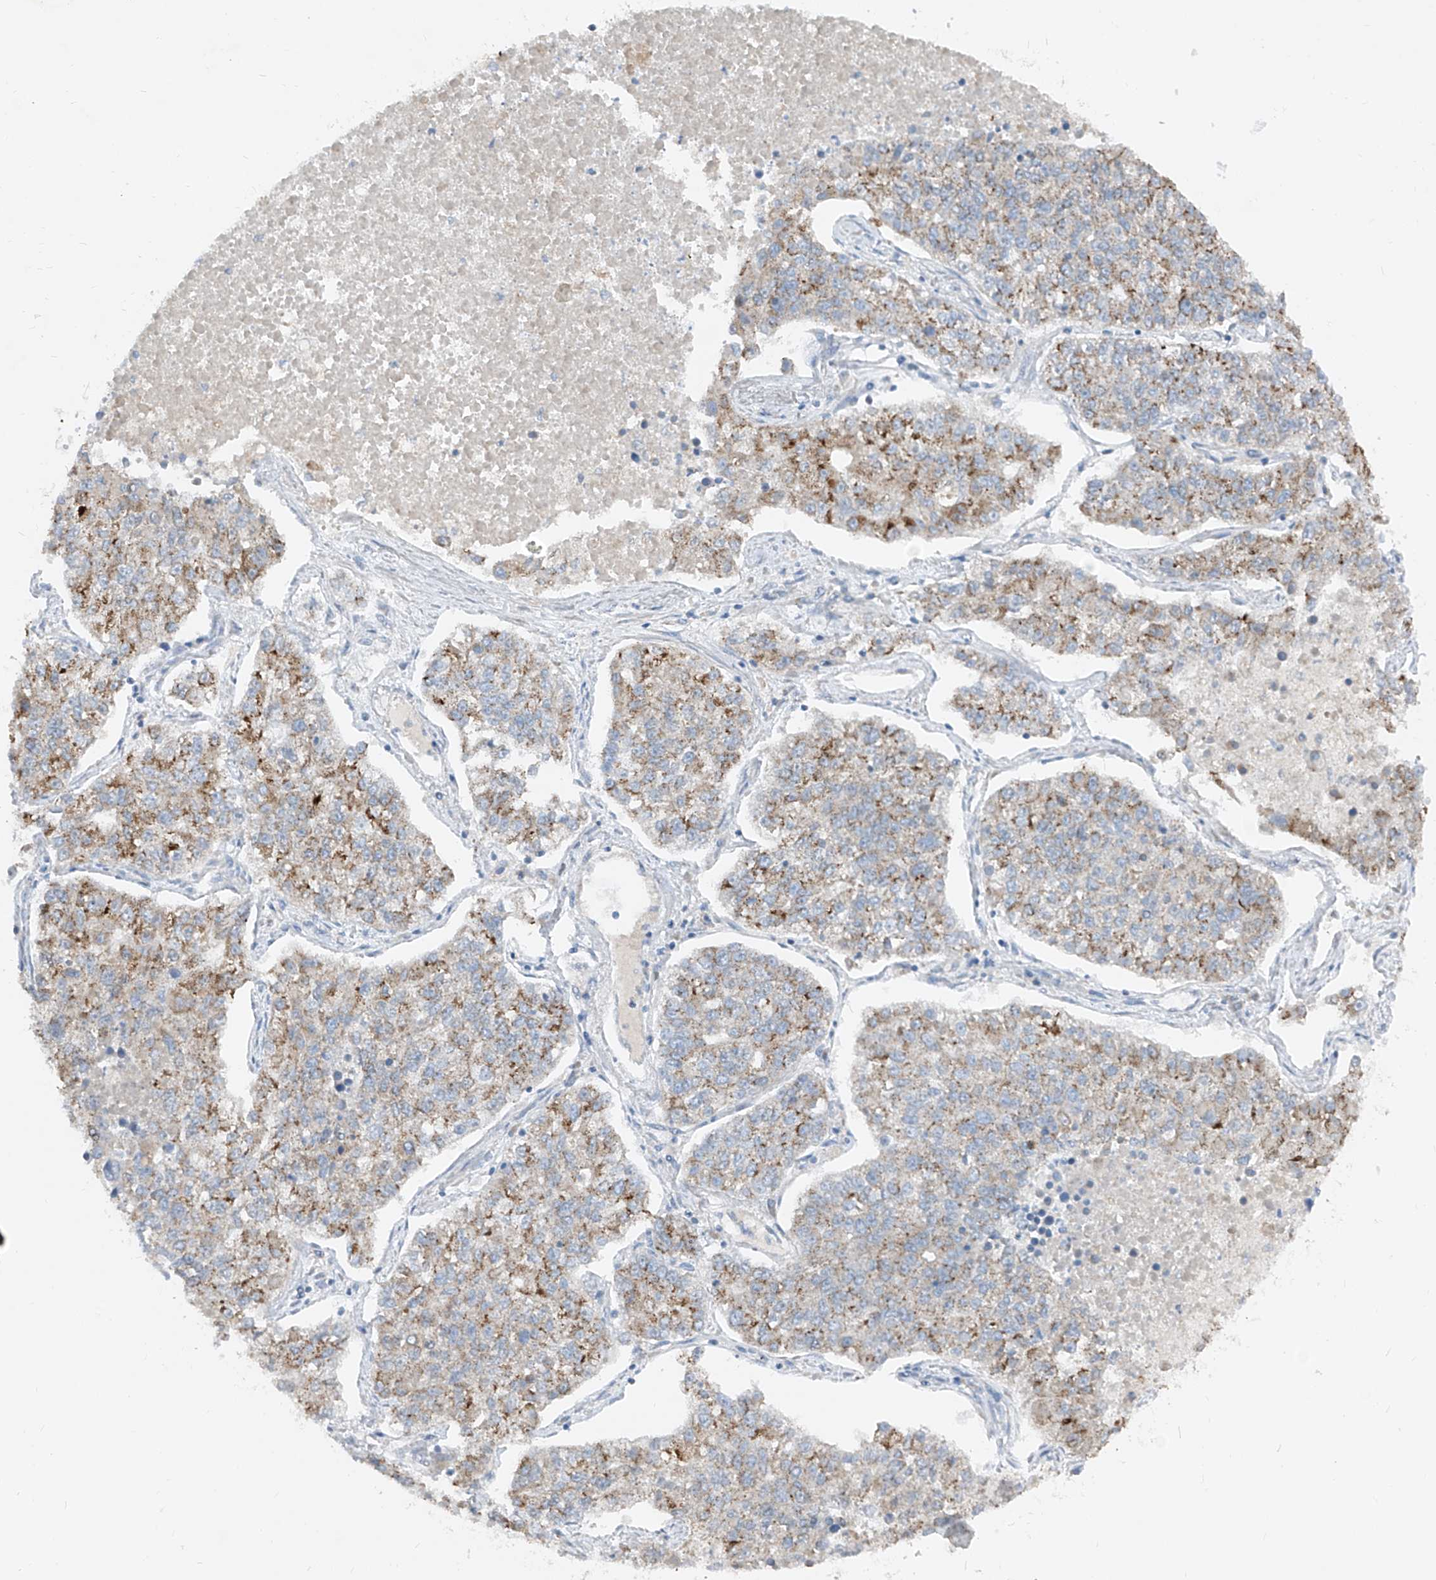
{"staining": {"intensity": "moderate", "quantity": "25%-75%", "location": "cytoplasmic/membranous"}, "tissue": "lung cancer", "cell_type": "Tumor cells", "image_type": "cancer", "snomed": [{"axis": "morphology", "description": "Adenocarcinoma, NOS"}, {"axis": "topography", "description": "Lung"}], "caption": "Immunohistochemistry of lung adenocarcinoma shows medium levels of moderate cytoplasmic/membranous staining in approximately 25%-75% of tumor cells.", "gene": "ABCD3", "patient": {"sex": "male", "age": 49}}